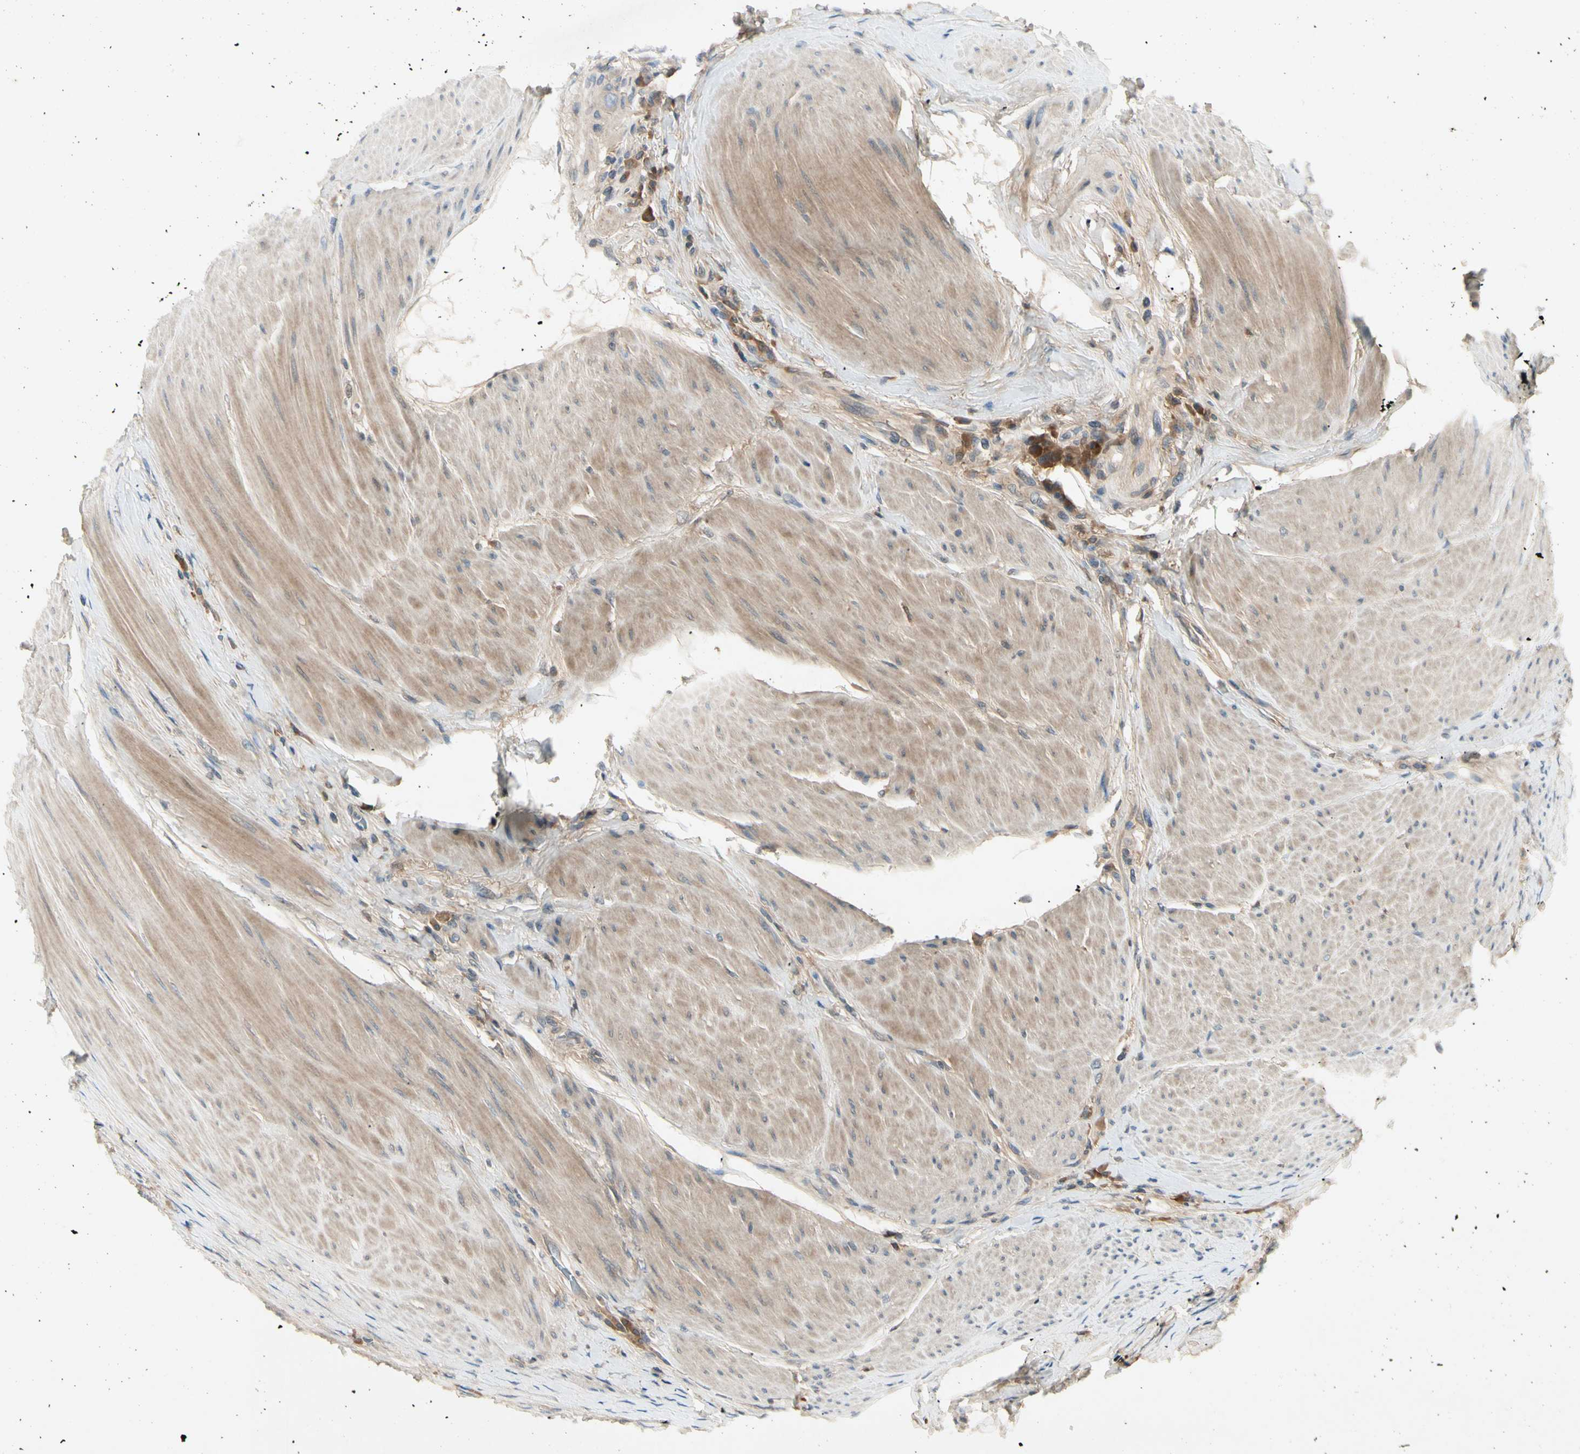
{"staining": {"intensity": "moderate", "quantity": "25%-75%", "location": "cytoplasmic/membranous"}, "tissue": "colorectal cancer", "cell_type": "Tumor cells", "image_type": "cancer", "snomed": [{"axis": "morphology", "description": "Adenocarcinoma, NOS"}, {"axis": "topography", "description": "Rectum"}], "caption": "Protein expression analysis of colorectal cancer reveals moderate cytoplasmic/membranous expression in about 25%-75% of tumor cells. The staining was performed using DAB to visualize the protein expression in brown, while the nuclei were stained in blue with hematoxylin (Magnification: 20x).", "gene": "CCL4", "patient": {"sex": "male", "age": 63}}